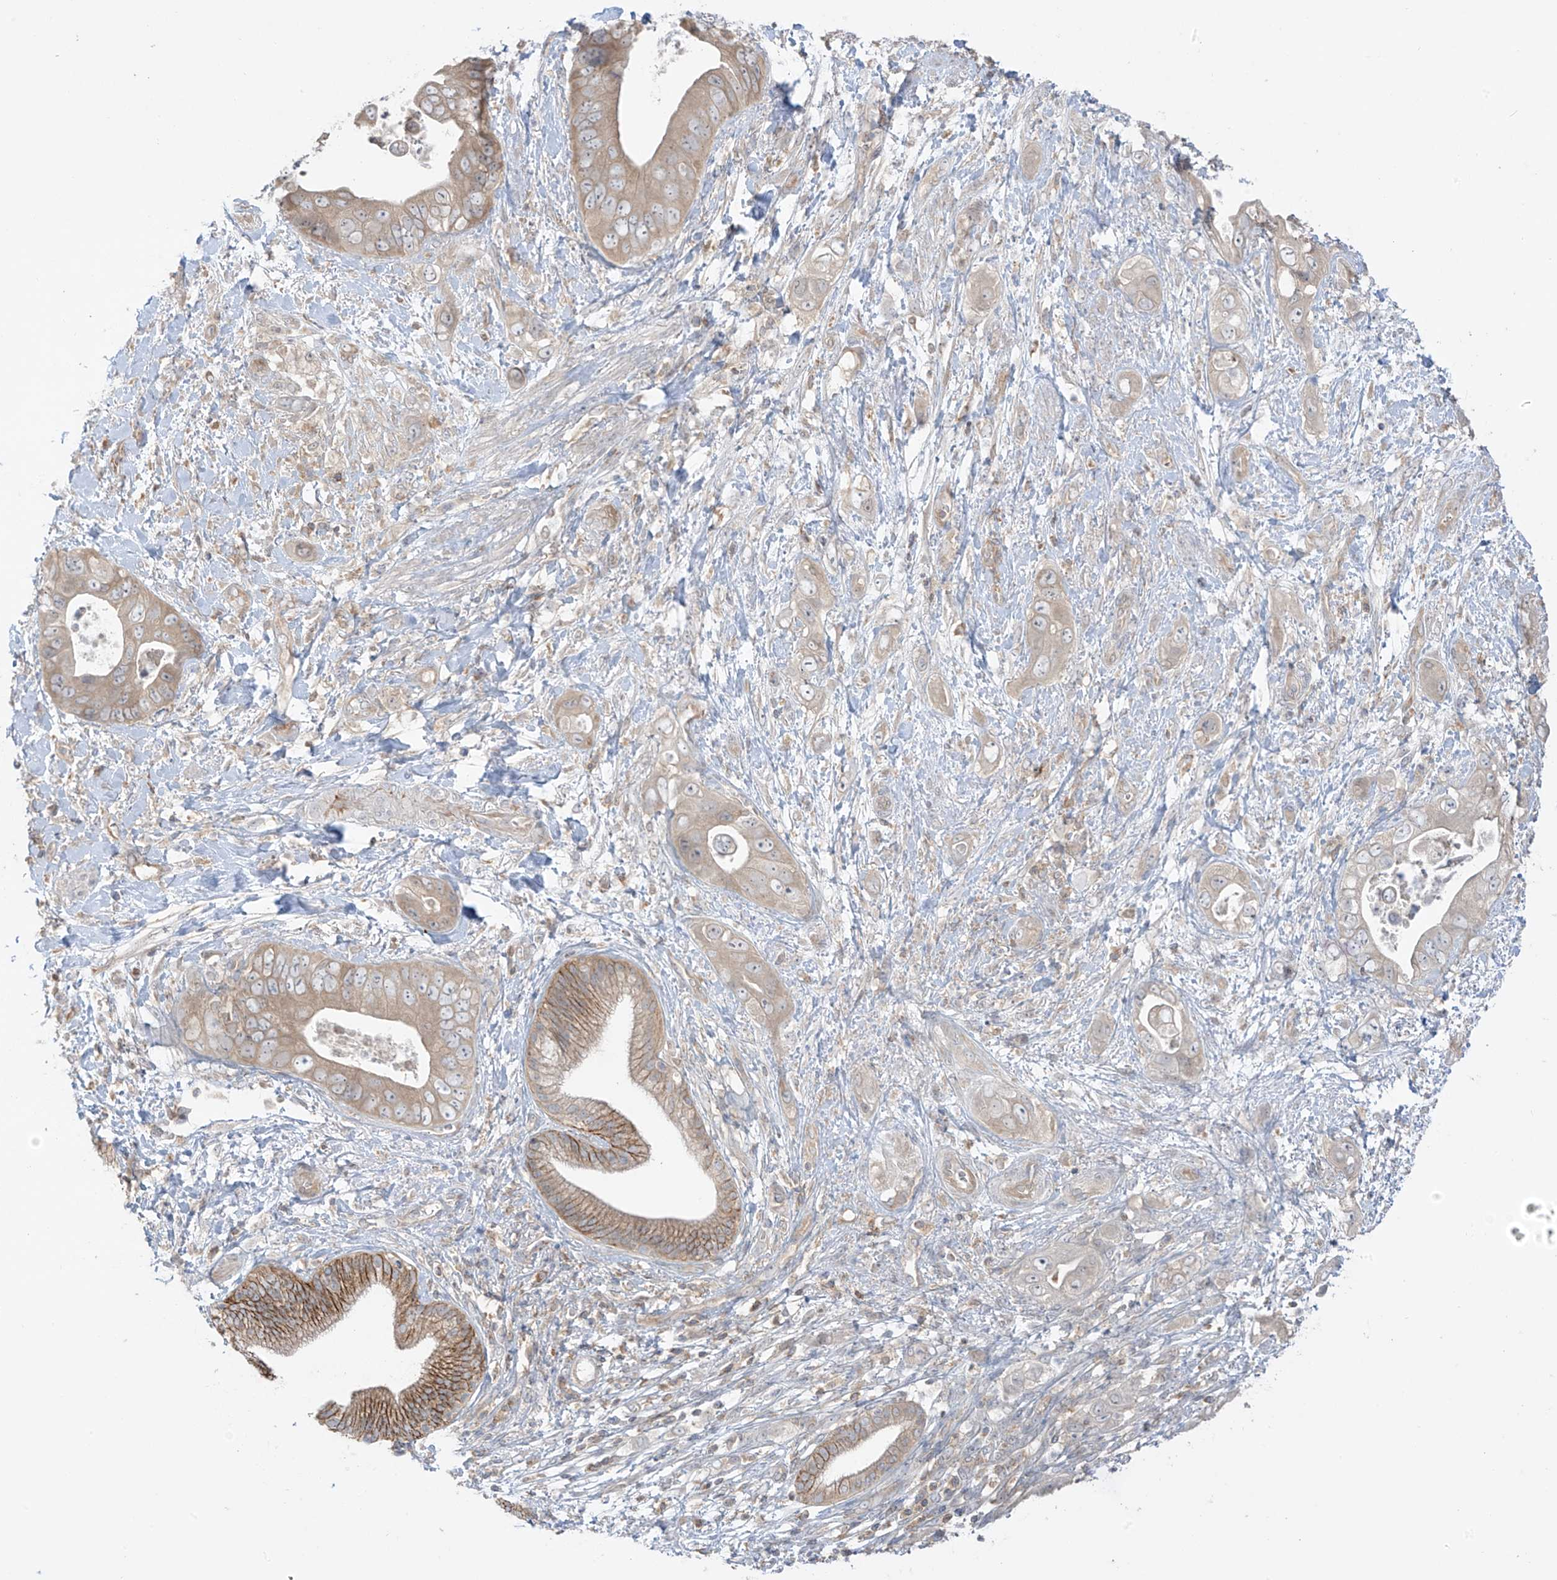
{"staining": {"intensity": "moderate", "quantity": "<25%", "location": "cytoplasmic/membranous"}, "tissue": "pancreatic cancer", "cell_type": "Tumor cells", "image_type": "cancer", "snomed": [{"axis": "morphology", "description": "Adenocarcinoma, NOS"}, {"axis": "topography", "description": "Pancreas"}], "caption": "Immunohistochemistry photomicrograph of neoplastic tissue: adenocarcinoma (pancreatic) stained using immunohistochemistry exhibits low levels of moderate protein expression localized specifically in the cytoplasmic/membranous of tumor cells, appearing as a cytoplasmic/membranous brown color.", "gene": "ANGEL2", "patient": {"sex": "female", "age": 78}}